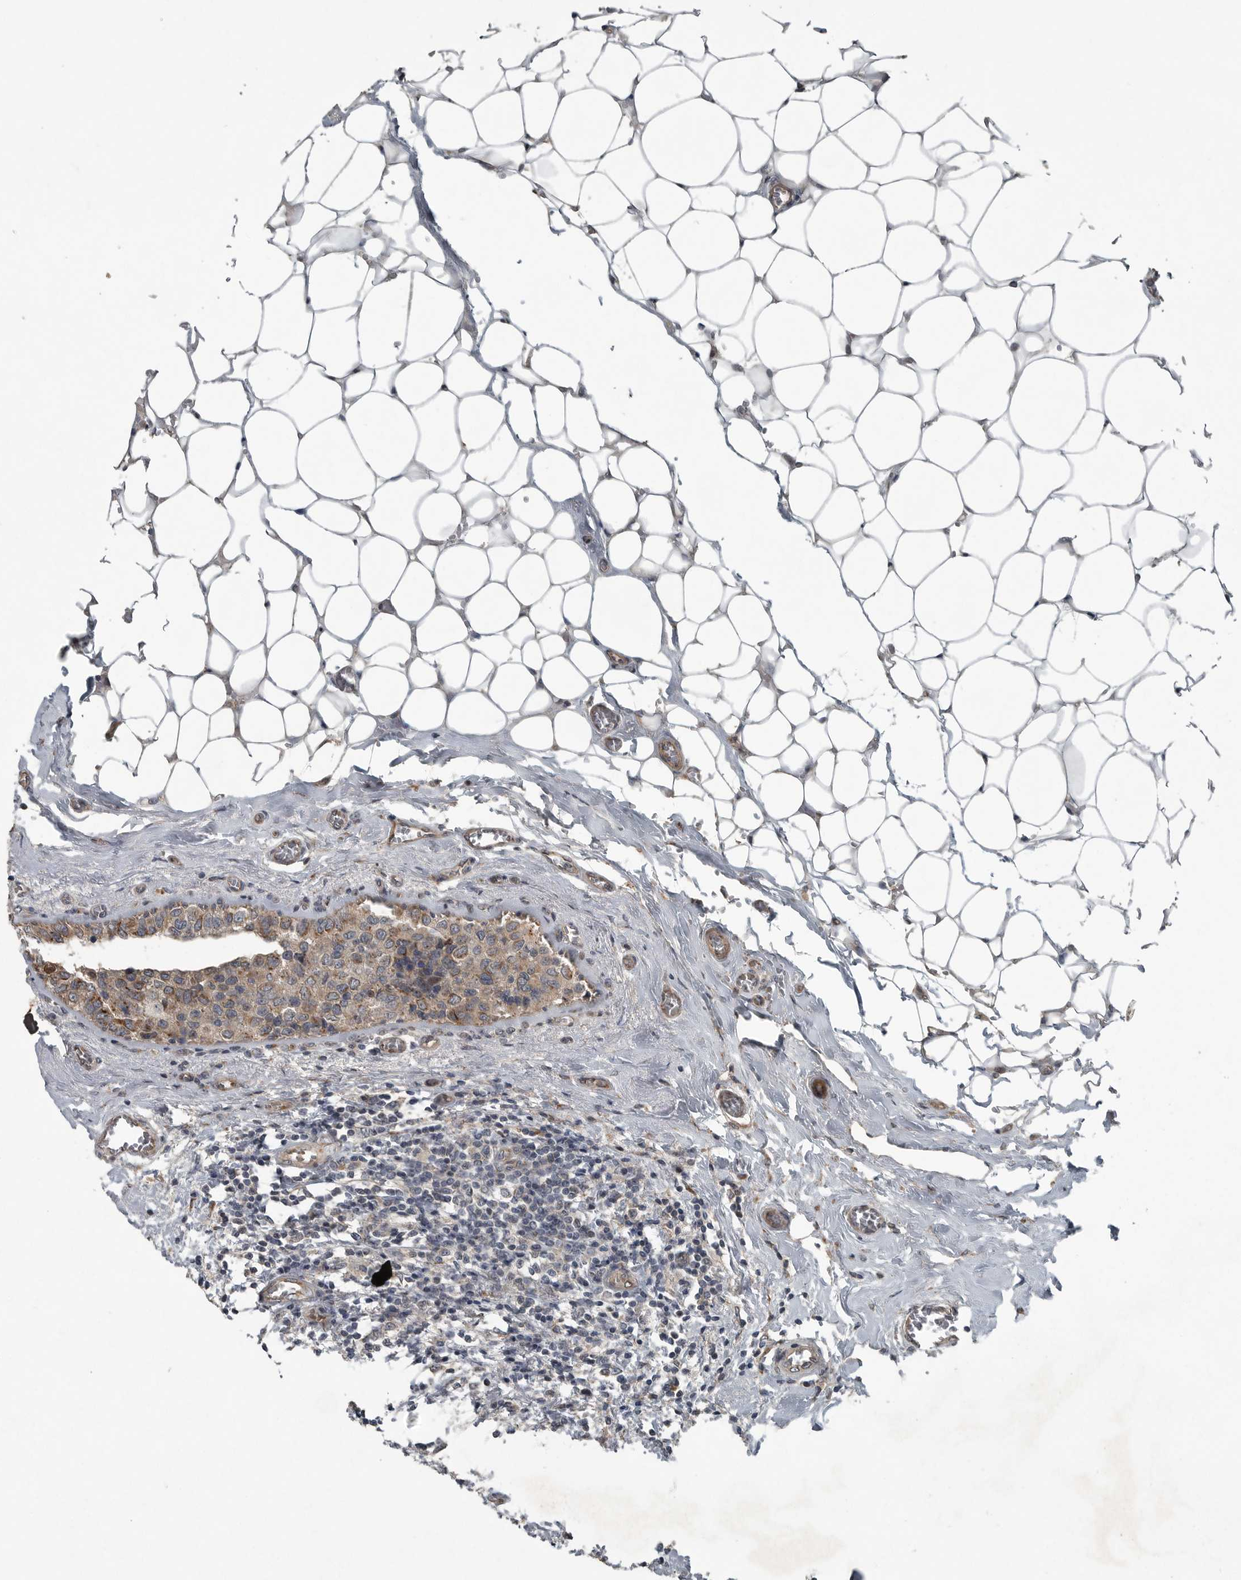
{"staining": {"intensity": "moderate", "quantity": "25%-75%", "location": "cytoplasmic/membranous"}, "tissue": "breast cancer", "cell_type": "Tumor cells", "image_type": "cancer", "snomed": [{"axis": "morphology", "description": "Normal tissue, NOS"}, {"axis": "morphology", "description": "Duct carcinoma"}, {"axis": "topography", "description": "Breast"}], "caption": "The image demonstrates a brown stain indicating the presence of a protein in the cytoplasmic/membranous of tumor cells in infiltrating ductal carcinoma (breast).", "gene": "ZNF345", "patient": {"sex": "female", "age": 43}}